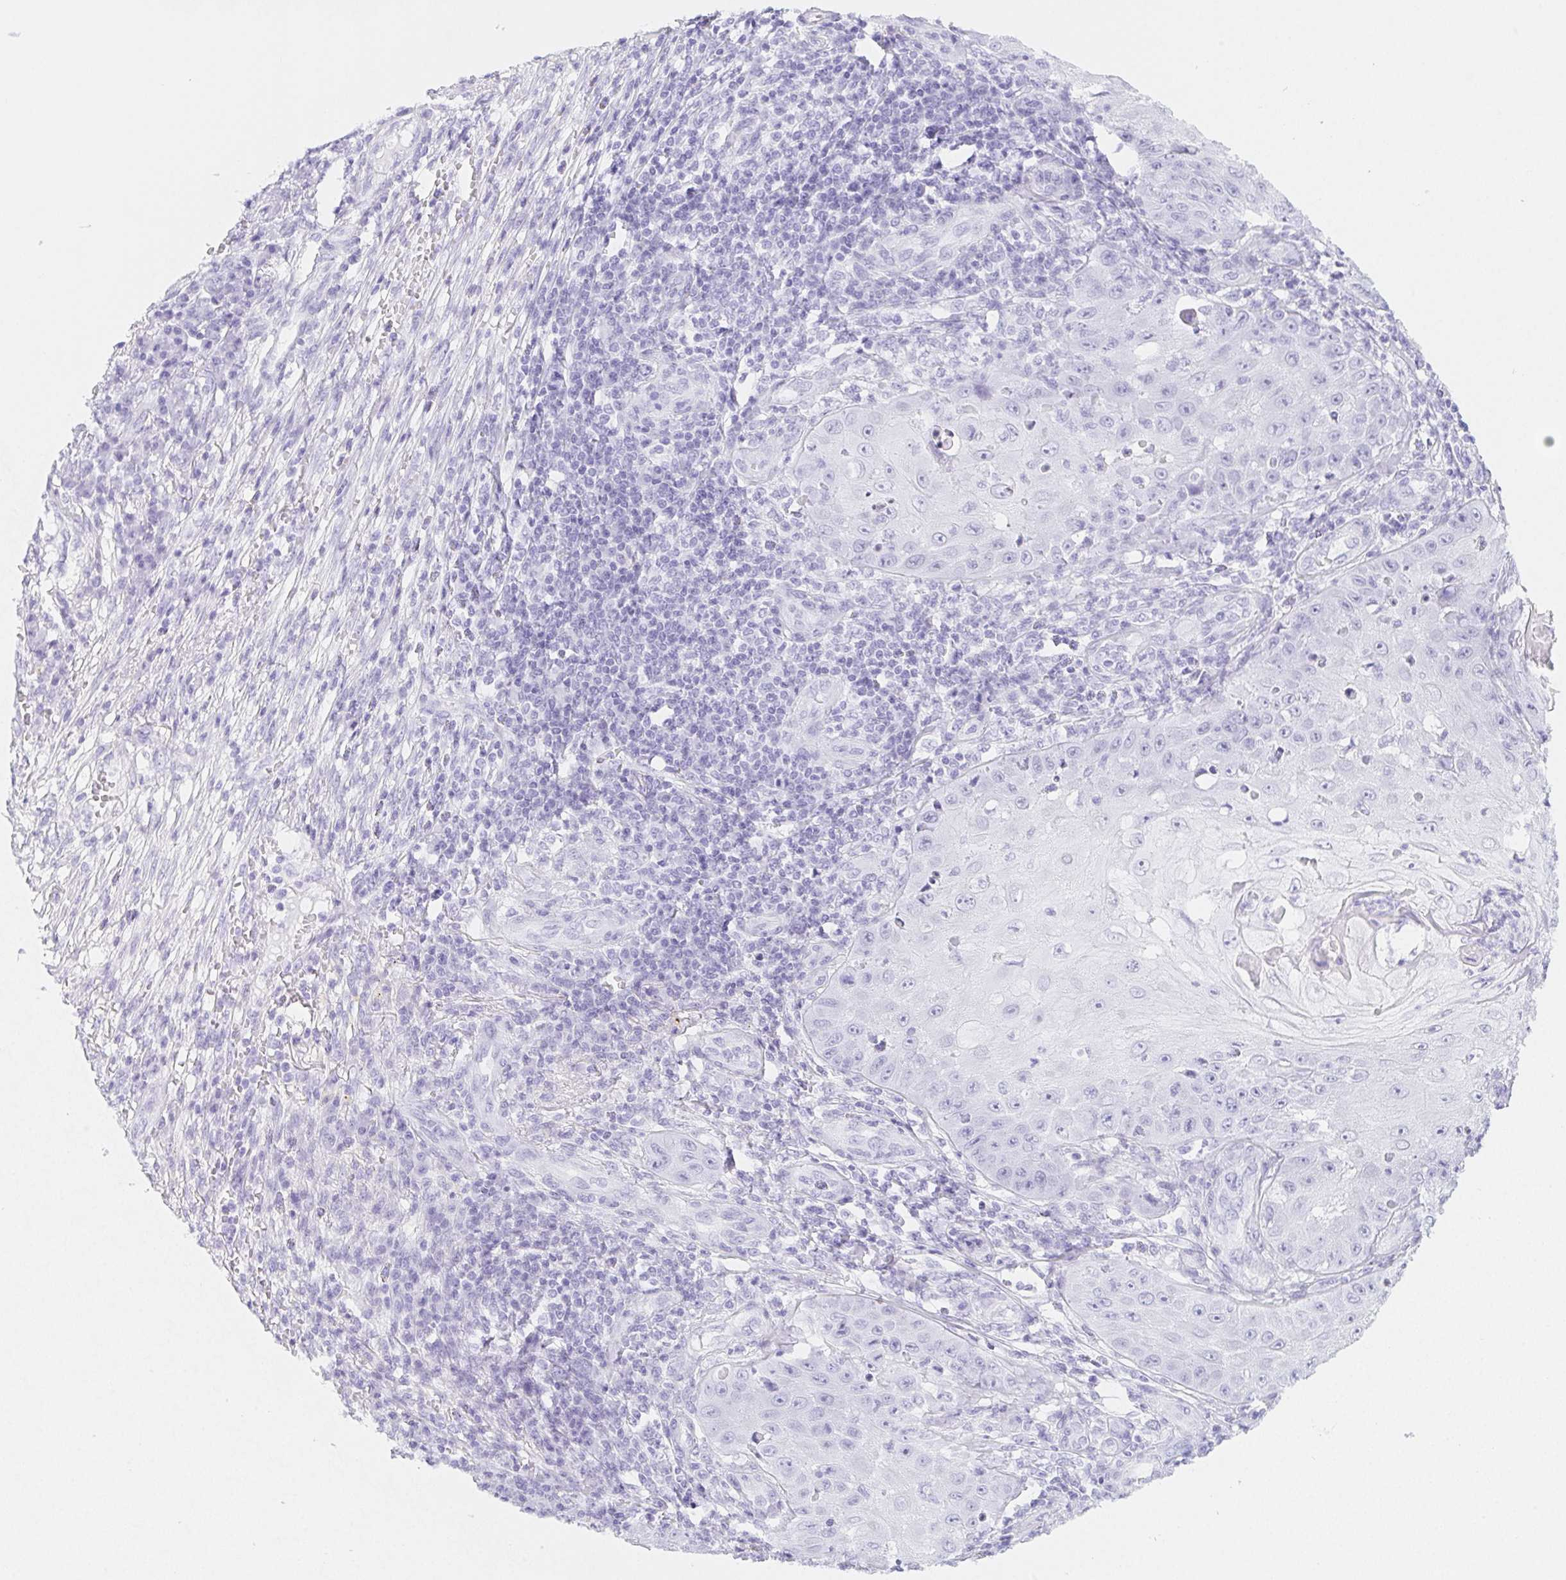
{"staining": {"intensity": "negative", "quantity": "none", "location": "none"}, "tissue": "skin cancer", "cell_type": "Tumor cells", "image_type": "cancer", "snomed": [{"axis": "morphology", "description": "Squamous cell carcinoma, NOS"}, {"axis": "topography", "description": "Skin"}], "caption": "The image exhibits no significant expression in tumor cells of skin squamous cell carcinoma.", "gene": "ZBBX", "patient": {"sex": "male", "age": 70}}